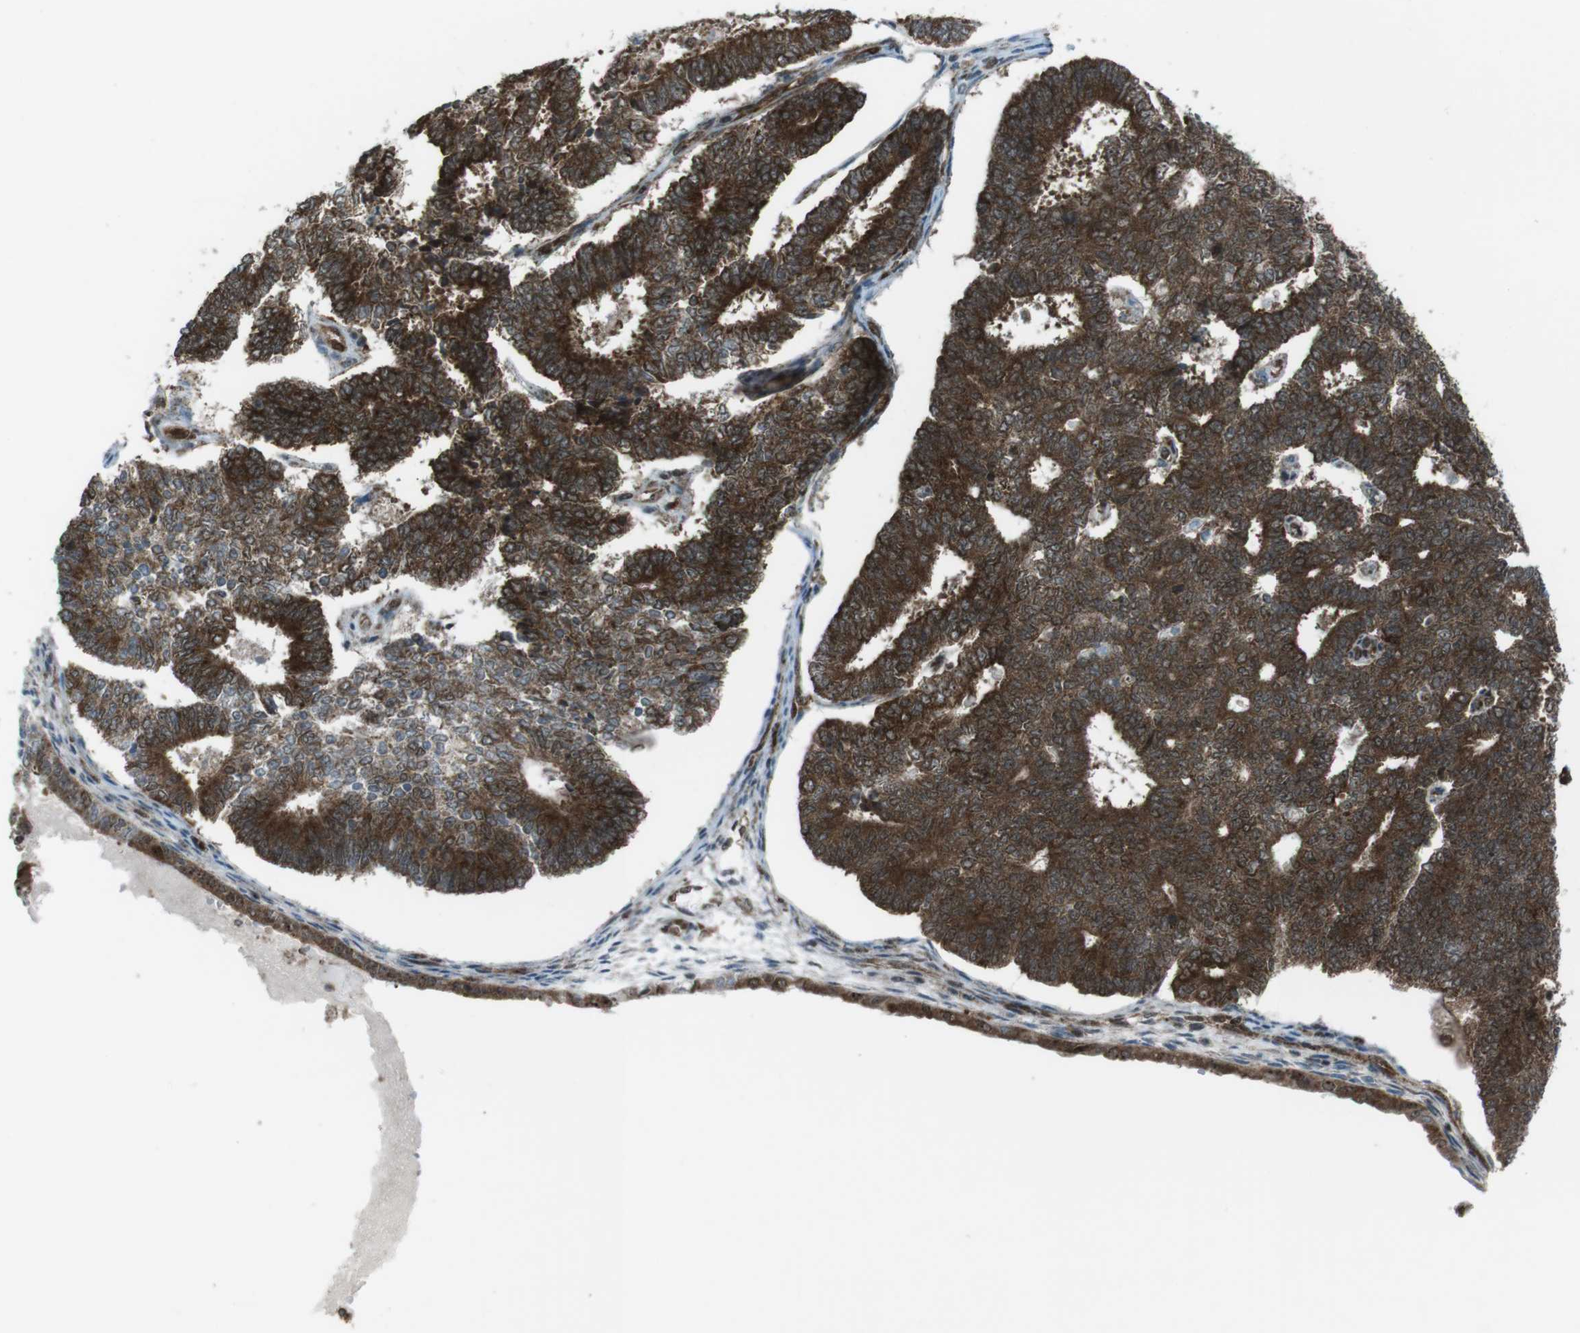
{"staining": {"intensity": "strong", "quantity": ">75%", "location": "cytoplasmic/membranous"}, "tissue": "endometrial cancer", "cell_type": "Tumor cells", "image_type": "cancer", "snomed": [{"axis": "morphology", "description": "Adenocarcinoma, NOS"}, {"axis": "topography", "description": "Endometrium"}], "caption": "DAB immunohistochemical staining of human adenocarcinoma (endometrial) exhibits strong cytoplasmic/membranous protein staining in approximately >75% of tumor cells.", "gene": "CSNK1D", "patient": {"sex": "female", "age": 70}}